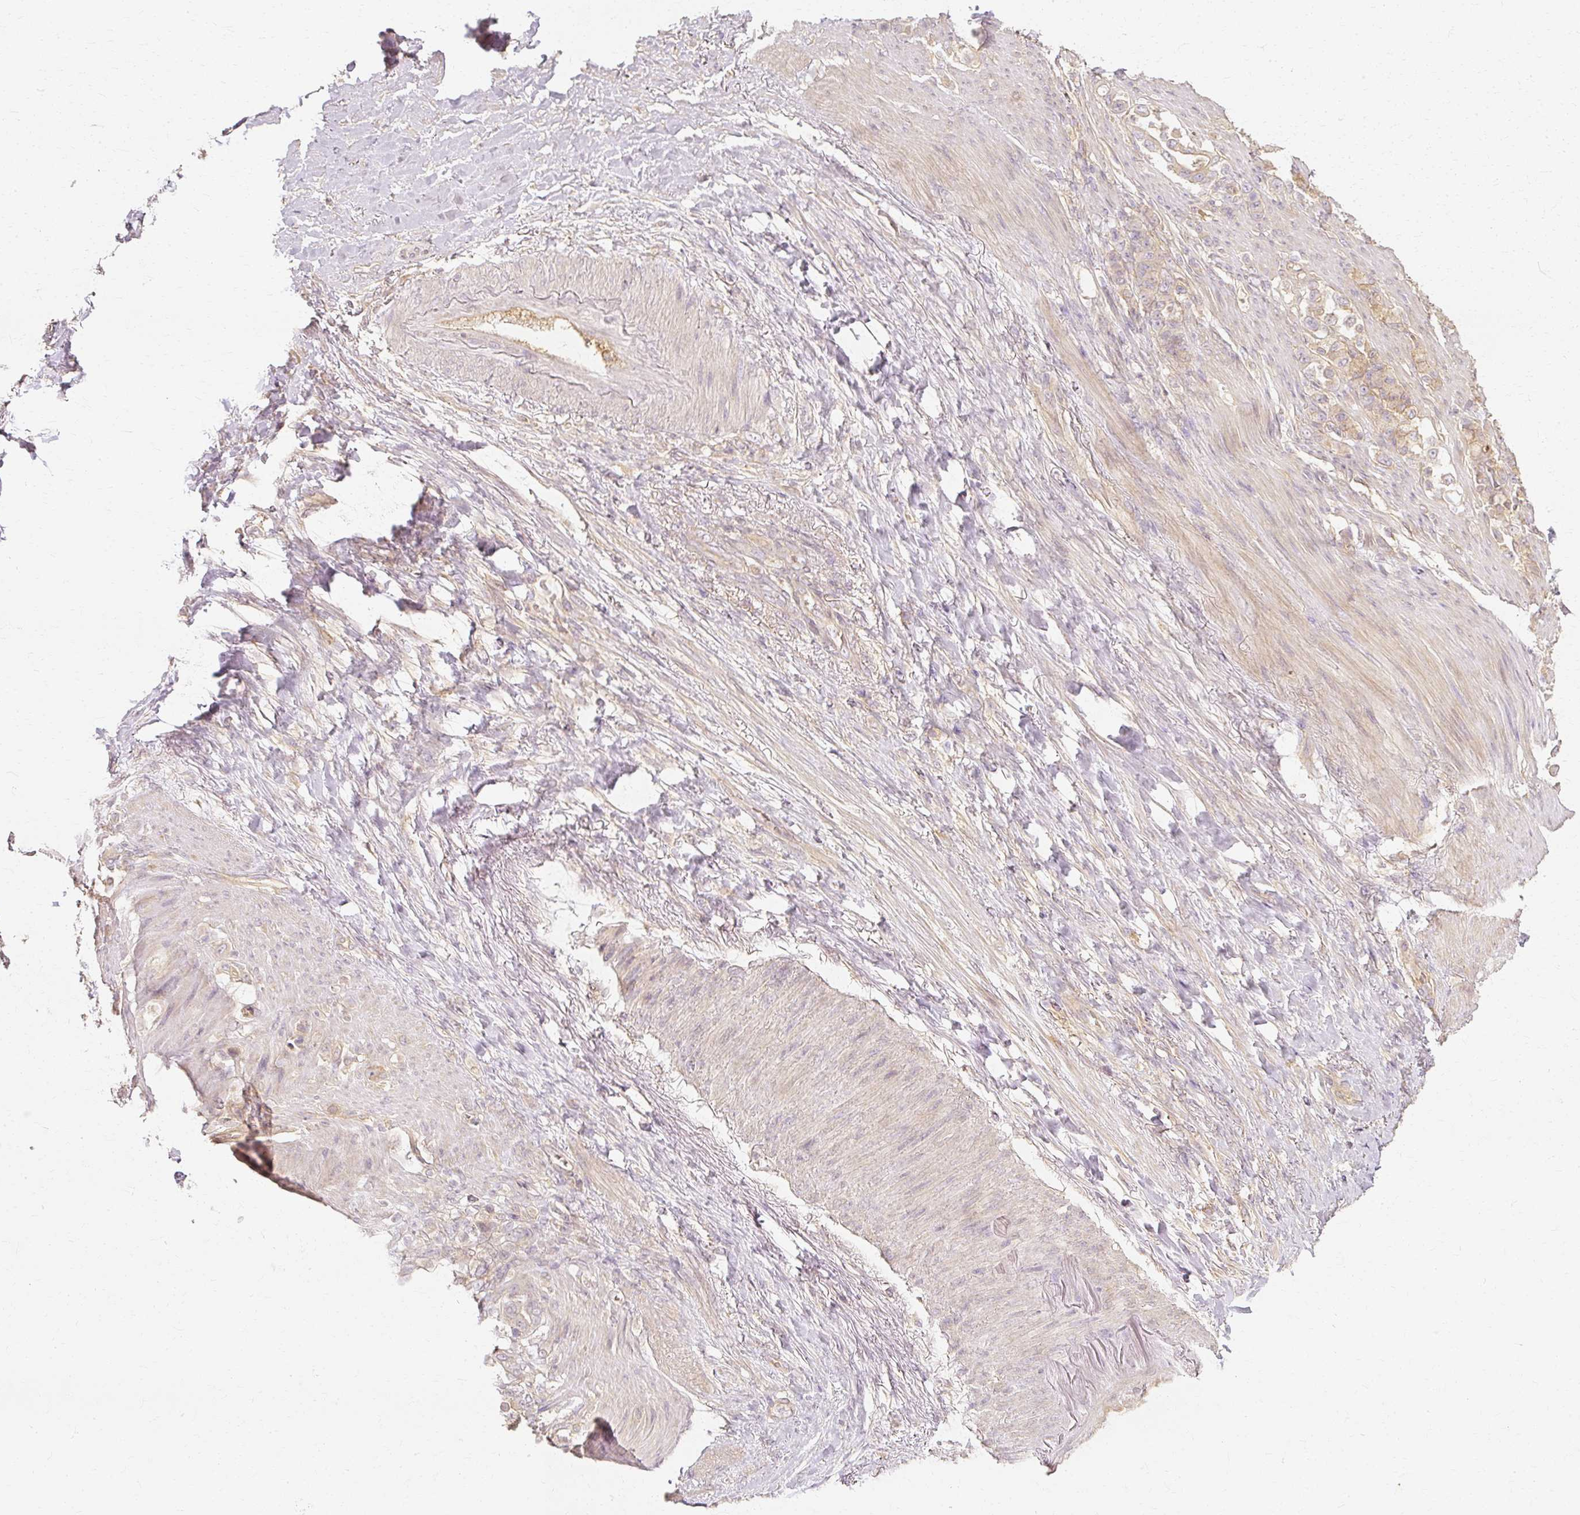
{"staining": {"intensity": "weak", "quantity": "25%-75%", "location": "cytoplasmic/membranous"}, "tissue": "stomach cancer", "cell_type": "Tumor cells", "image_type": "cancer", "snomed": [{"axis": "morphology", "description": "Normal tissue, NOS"}, {"axis": "morphology", "description": "Adenocarcinoma, NOS"}, {"axis": "topography", "description": "Stomach"}], "caption": "Protein analysis of adenocarcinoma (stomach) tissue displays weak cytoplasmic/membranous staining in about 25%-75% of tumor cells.", "gene": "GNAQ", "patient": {"sex": "female", "age": 79}}